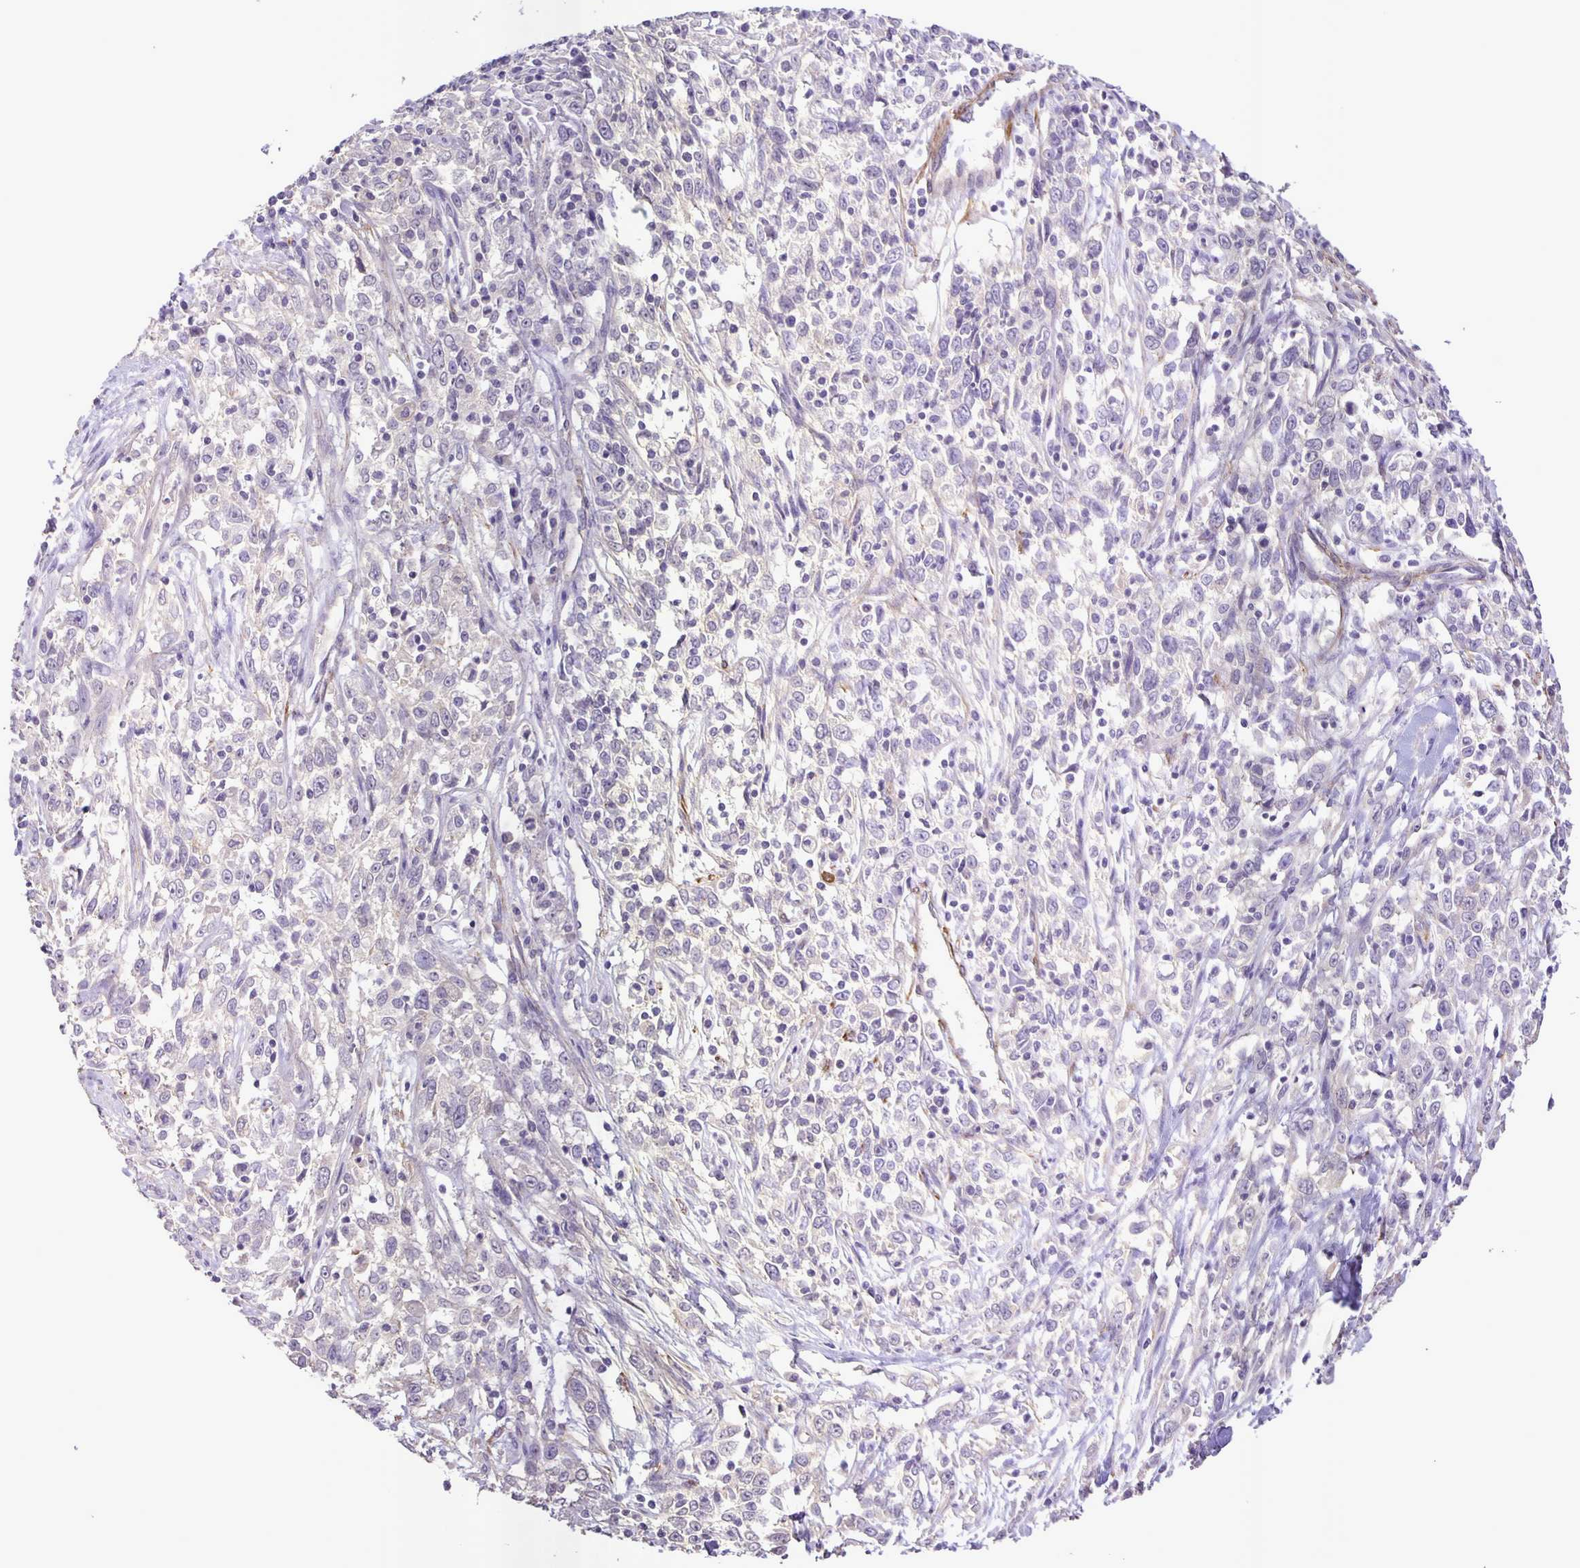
{"staining": {"intensity": "negative", "quantity": "none", "location": "none"}, "tissue": "cervical cancer", "cell_type": "Tumor cells", "image_type": "cancer", "snomed": [{"axis": "morphology", "description": "Adenocarcinoma, NOS"}, {"axis": "topography", "description": "Cervix"}], "caption": "Immunohistochemistry (IHC) image of neoplastic tissue: human cervical cancer (adenocarcinoma) stained with DAB displays no significant protein expression in tumor cells. (DAB (3,3'-diaminobenzidine) IHC visualized using brightfield microscopy, high magnification).", "gene": "SRCIN1", "patient": {"sex": "female", "age": 40}}